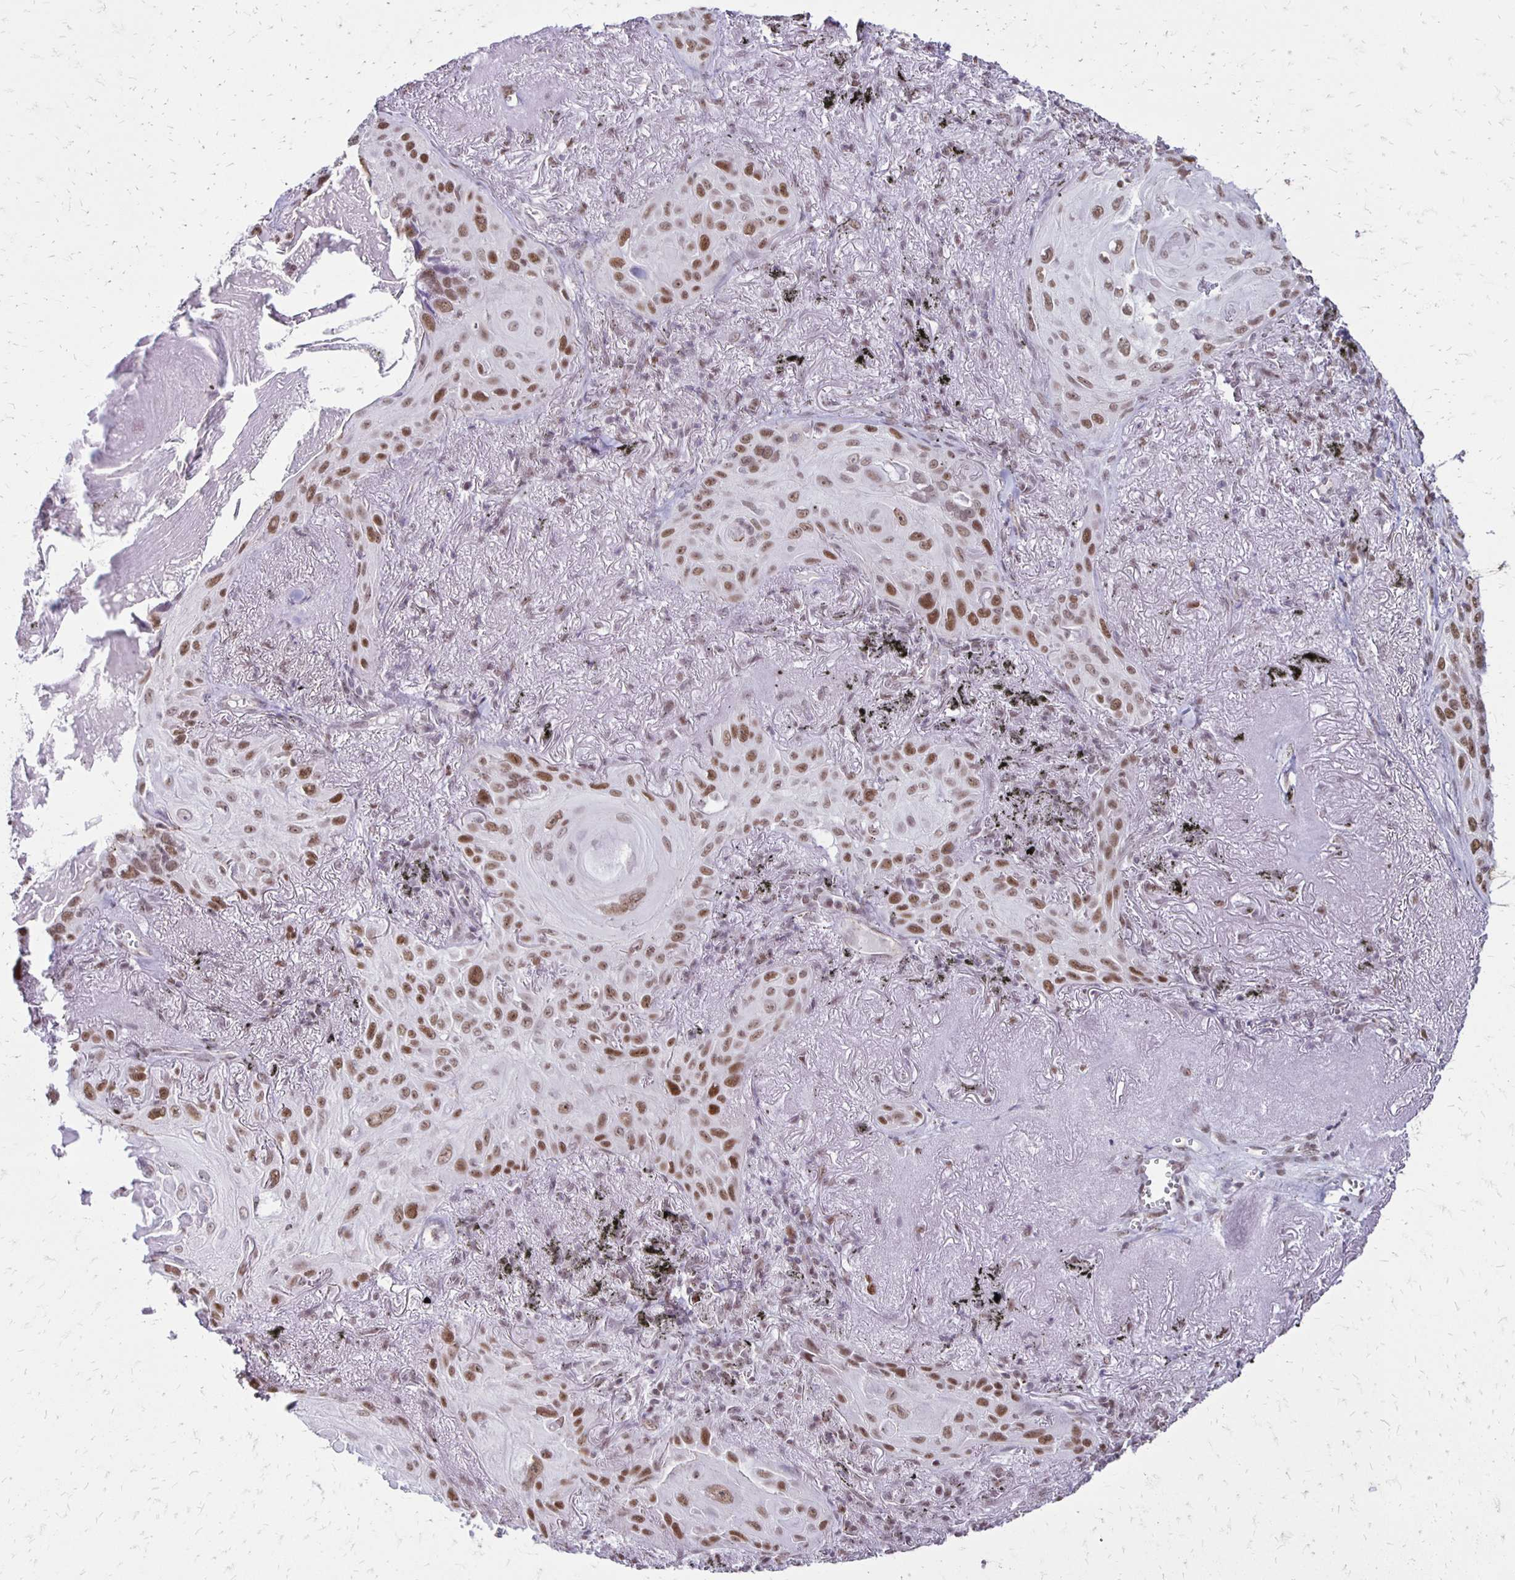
{"staining": {"intensity": "moderate", "quantity": ">75%", "location": "nuclear"}, "tissue": "lung cancer", "cell_type": "Tumor cells", "image_type": "cancer", "snomed": [{"axis": "morphology", "description": "Squamous cell carcinoma, NOS"}, {"axis": "topography", "description": "Lung"}], "caption": "Lung squamous cell carcinoma tissue reveals moderate nuclear expression in about >75% of tumor cells", "gene": "DDB2", "patient": {"sex": "male", "age": 79}}